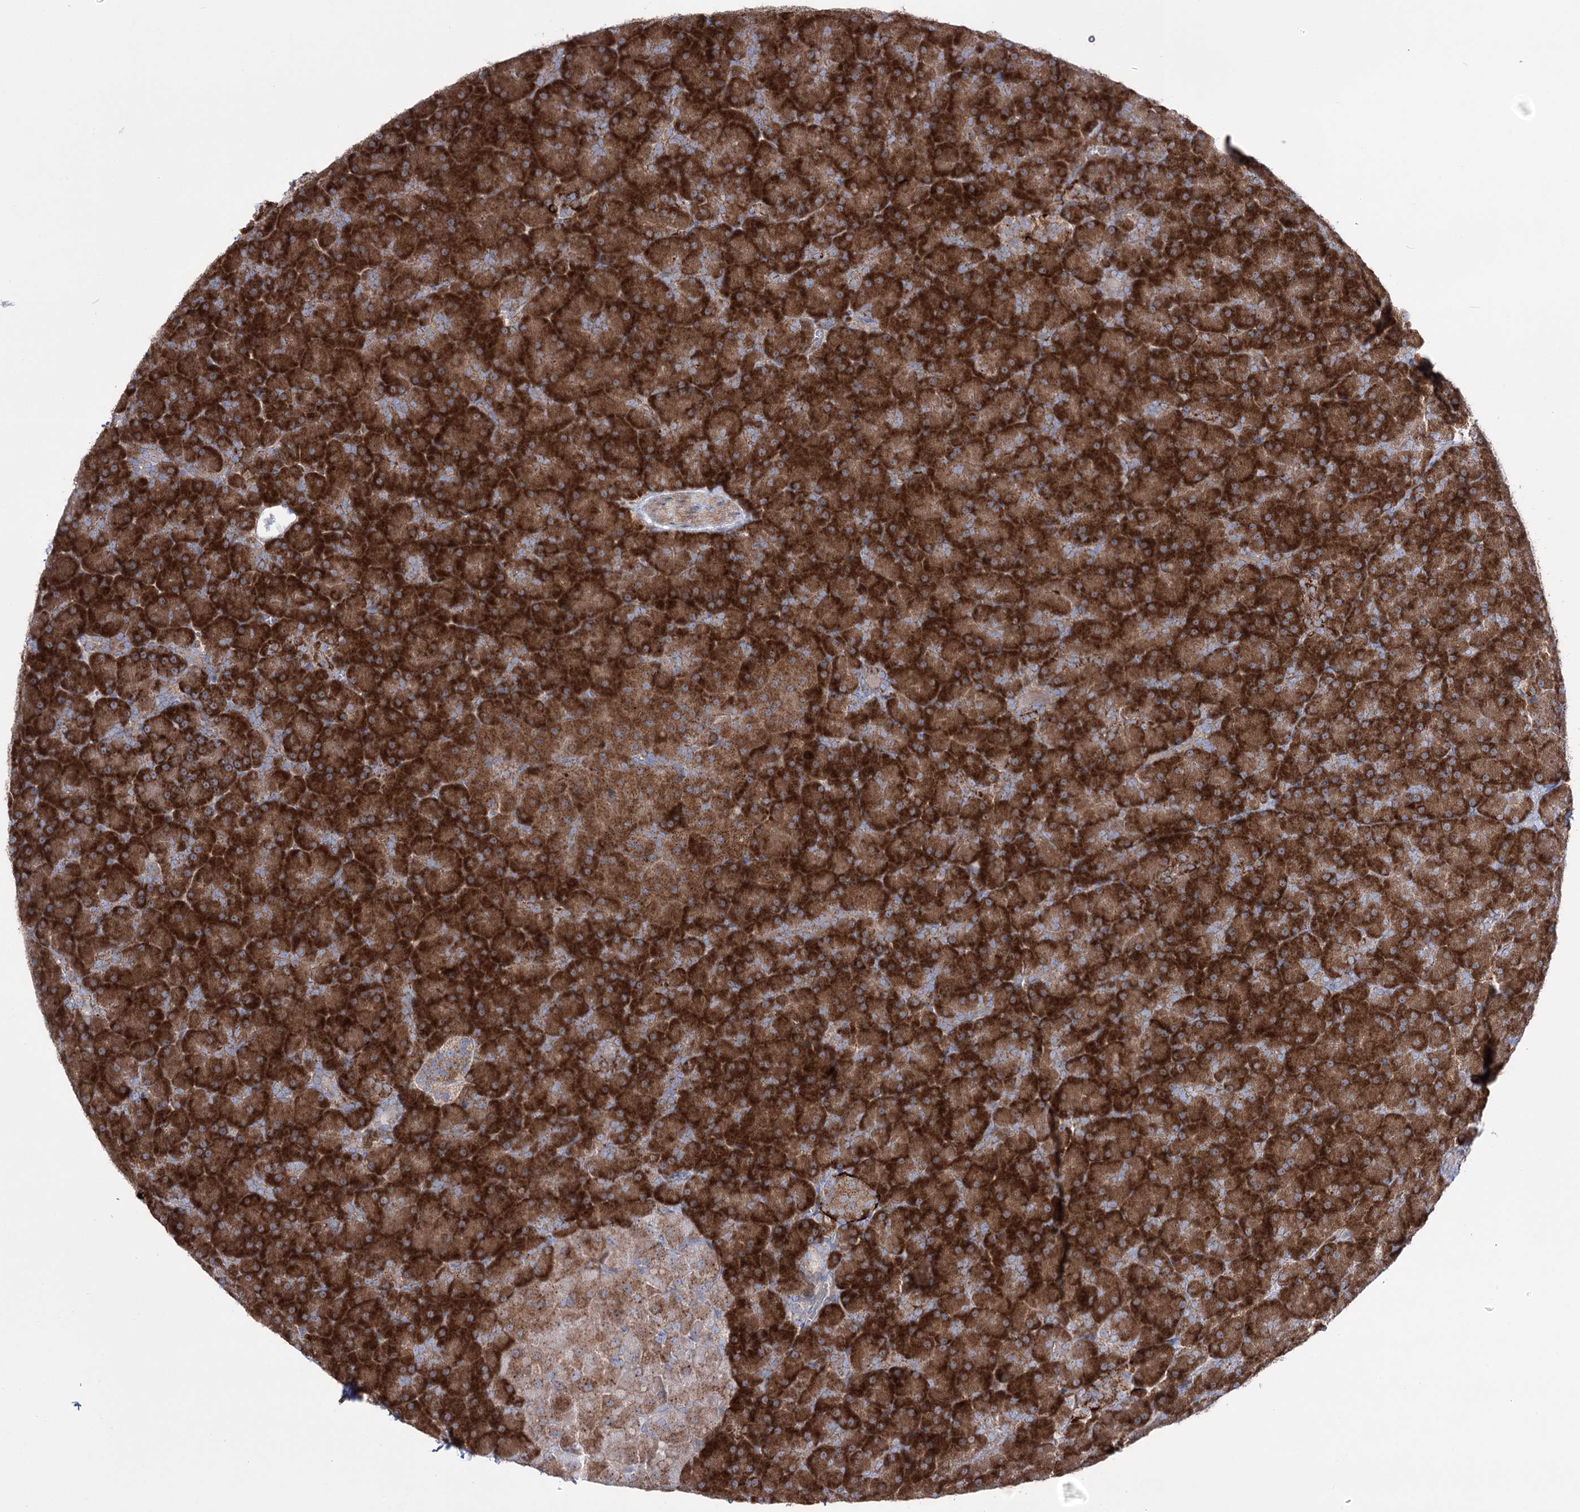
{"staining": {"intensity": "strong", "quantity": ">75%", "location": "cytoplasmic/membranous"}, "tissue": "pancreas", "cell_type": "Exocrine glandular cells", "image_type": "normal", "snomed": [{"axis": "morphology", "description": "Normal tissue, NOS"}, {"axis": "topography", "description": "Pancreas"}], "caption": "Exocrine glandular cells show high levels of strong cytoplasmic/membranous positivity in approximately >75% of cells in normal human pancreas. The staining was performed using DAB, with brown indicating positive protein expression. Nuclei are stained blue with hematoxylin.", "gene": "METTL5", "patient": {"sex": "male", "age": 36}}